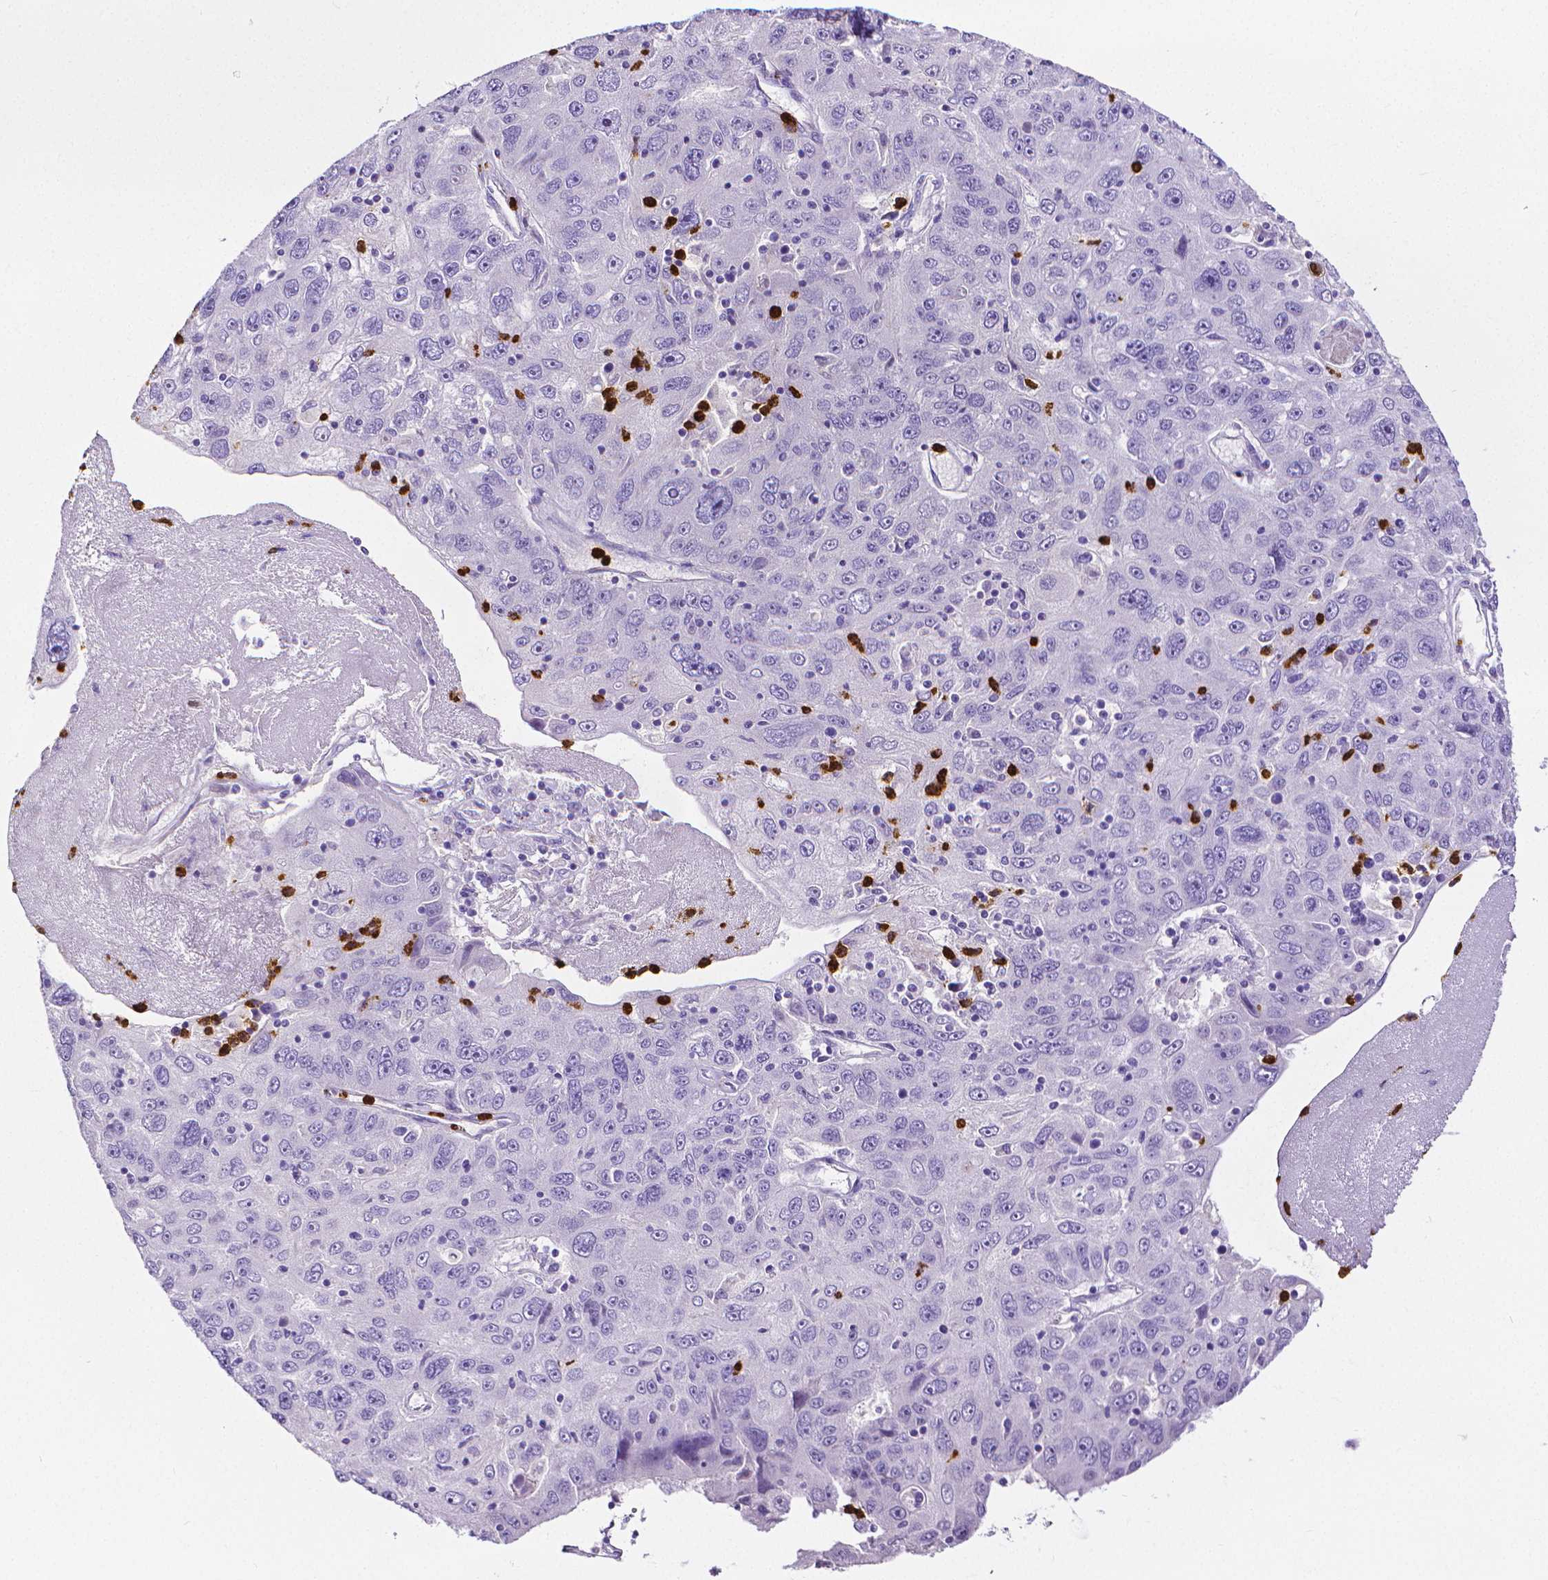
{"staining": {"intensity": "negative", "quantity": "none", "location": "none"}, "tissue": "stomach cancer", "cell_type": "Tumor cells", "image_type": "cancer", "snomed": [{"axis": "morphology", "description": "Adenocarcinoma, NOS"}, {"axis": "topography", "description": "Stomach"}], "caption": "The IHC histopathology image has no significant expression in tumor cells of stomach cancer (adenocarcinoma) tissue.", "gene": "MMP9", "patient": {"sex": "male", "age": 56}}